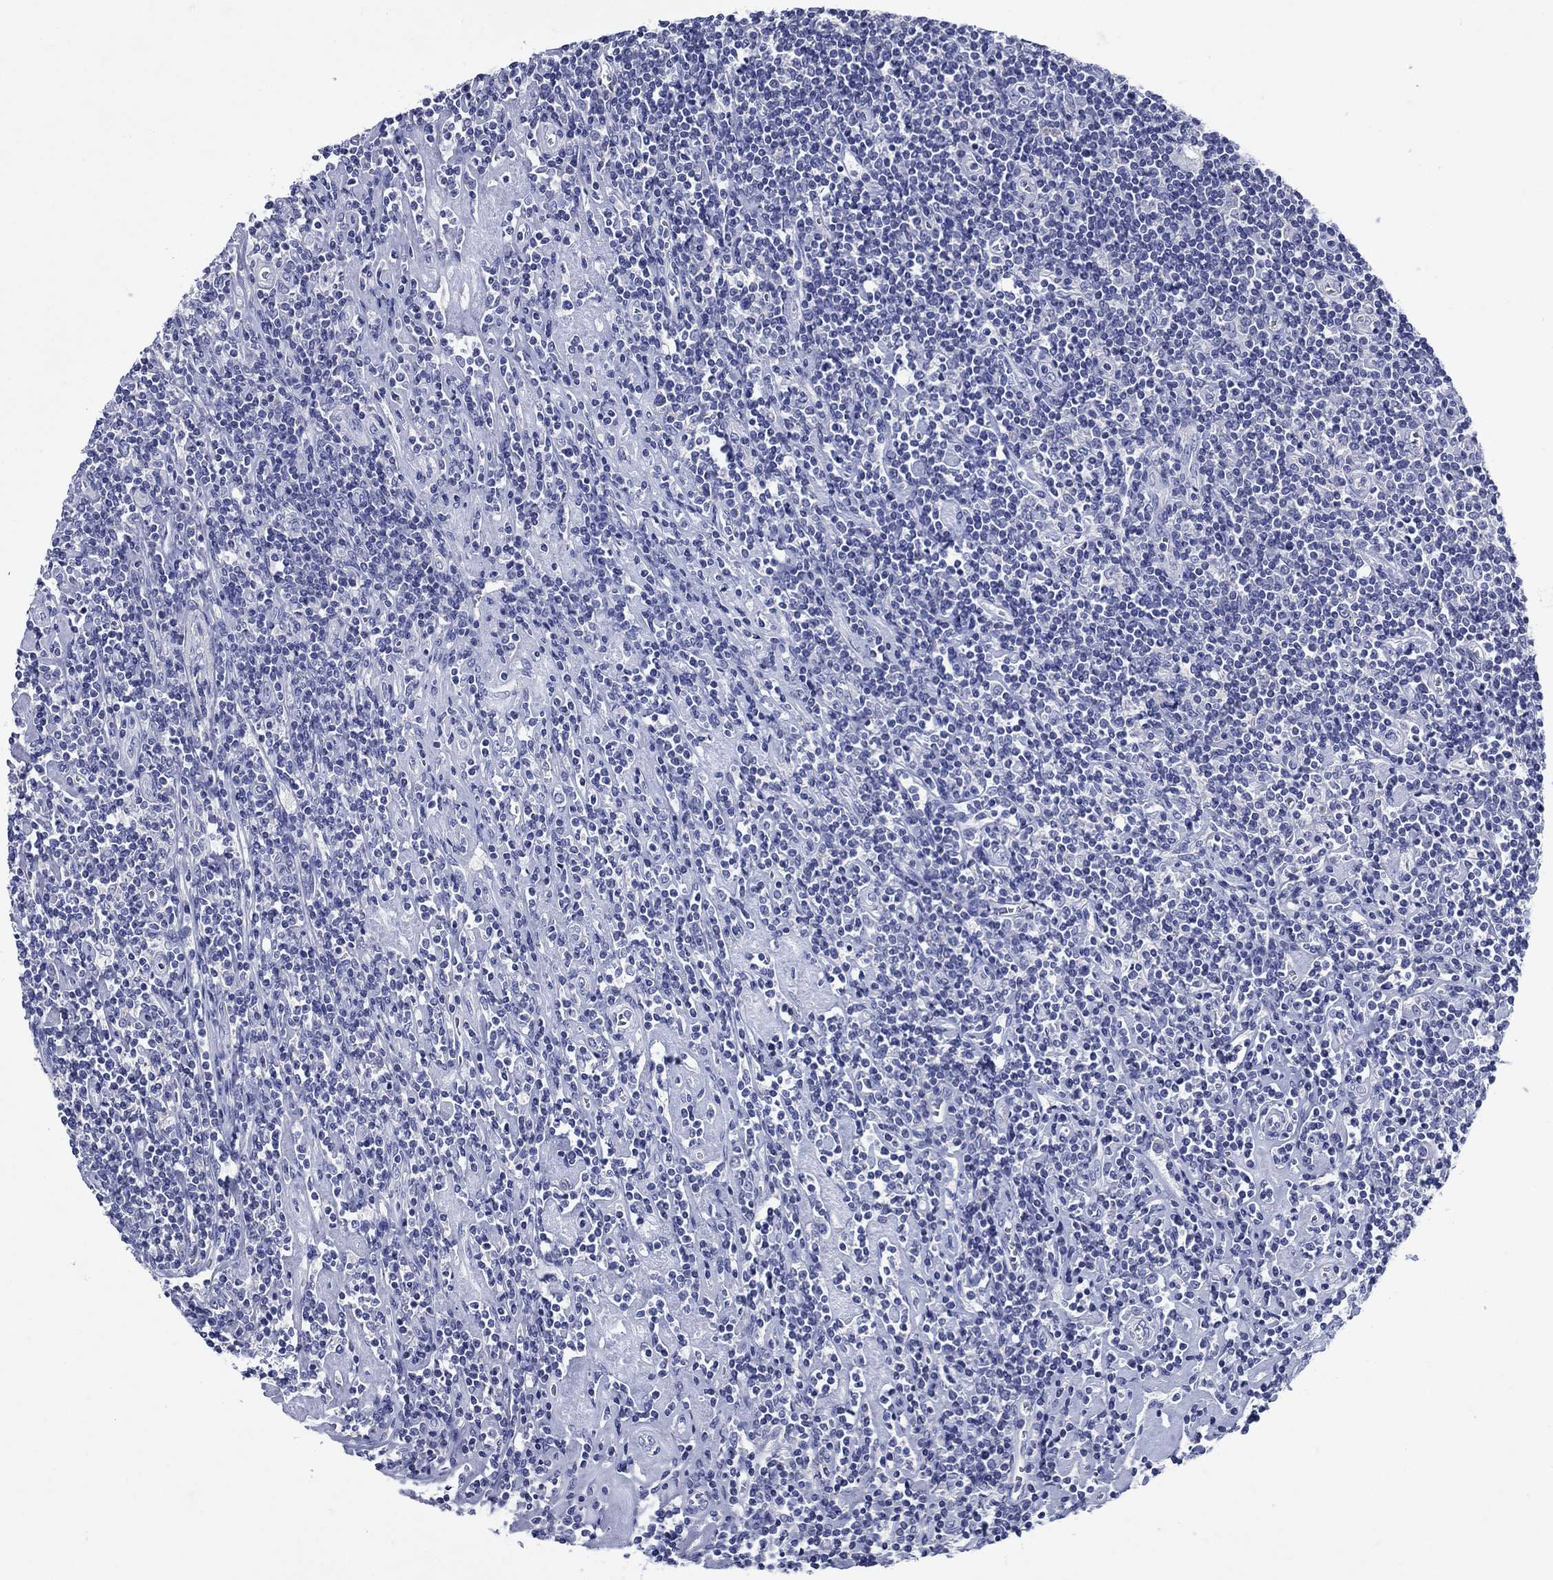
{"staining": {"intensity": "negative", "quantity": "none", "location": "none"}, "tissue": "lymphoma", "cell_type": "Tumor cells", "image_type": "cancer", "snomed": [{"axis": "morphology", "description": "Hodgkin's disease, NOS"}, {"axis": "topography", "description": "Lymph node"}], "caption": "Immunohistochemical staining of human lymphoma reveals no significant expression in tumor cells. (Brightfield microscopy of DAB IHC at high magnification).", "gene": "SULT2B1", "patient": {"sex": "male", "age": 40}}